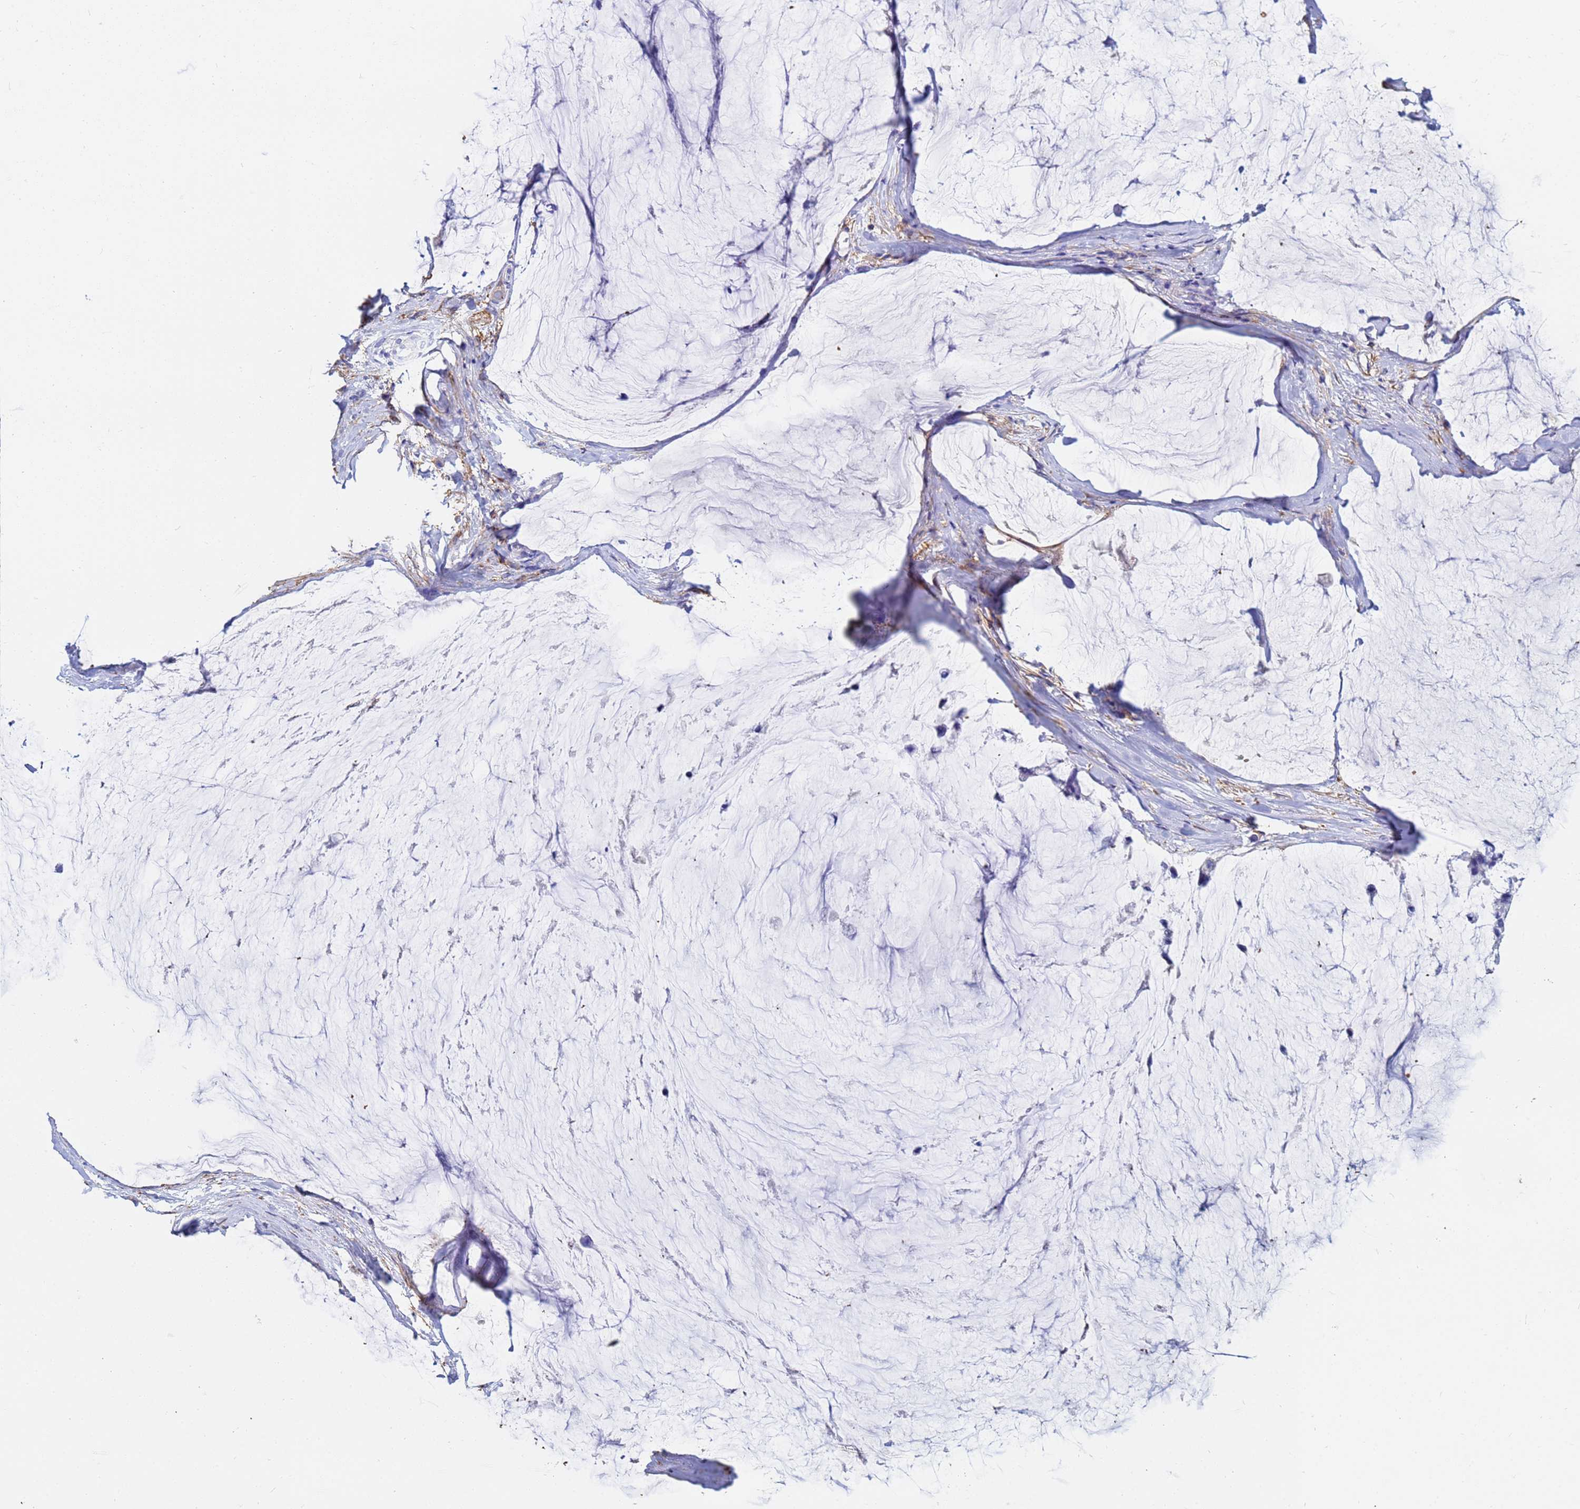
{"staining": {"intensity": "negative", "quantity": "none", "location": "none"}, "tissue": "ovarian cancer", "cell_type": "Tumor cells", "image_type": "cancer", "snomed": [{"axis": "morphology", "description": "Cystadenocarcinoma, mucinous, NOS"}, {"axis": "topography", "description": "Ovary"}], "caption": "This is an immunohistochemistry (IHC) image of mucinous cystadenocarcinoma (ovarian). There is no expression in tumor cells.", "gene": "BASP1", "patient": {"sex": "female", "age": 39}}